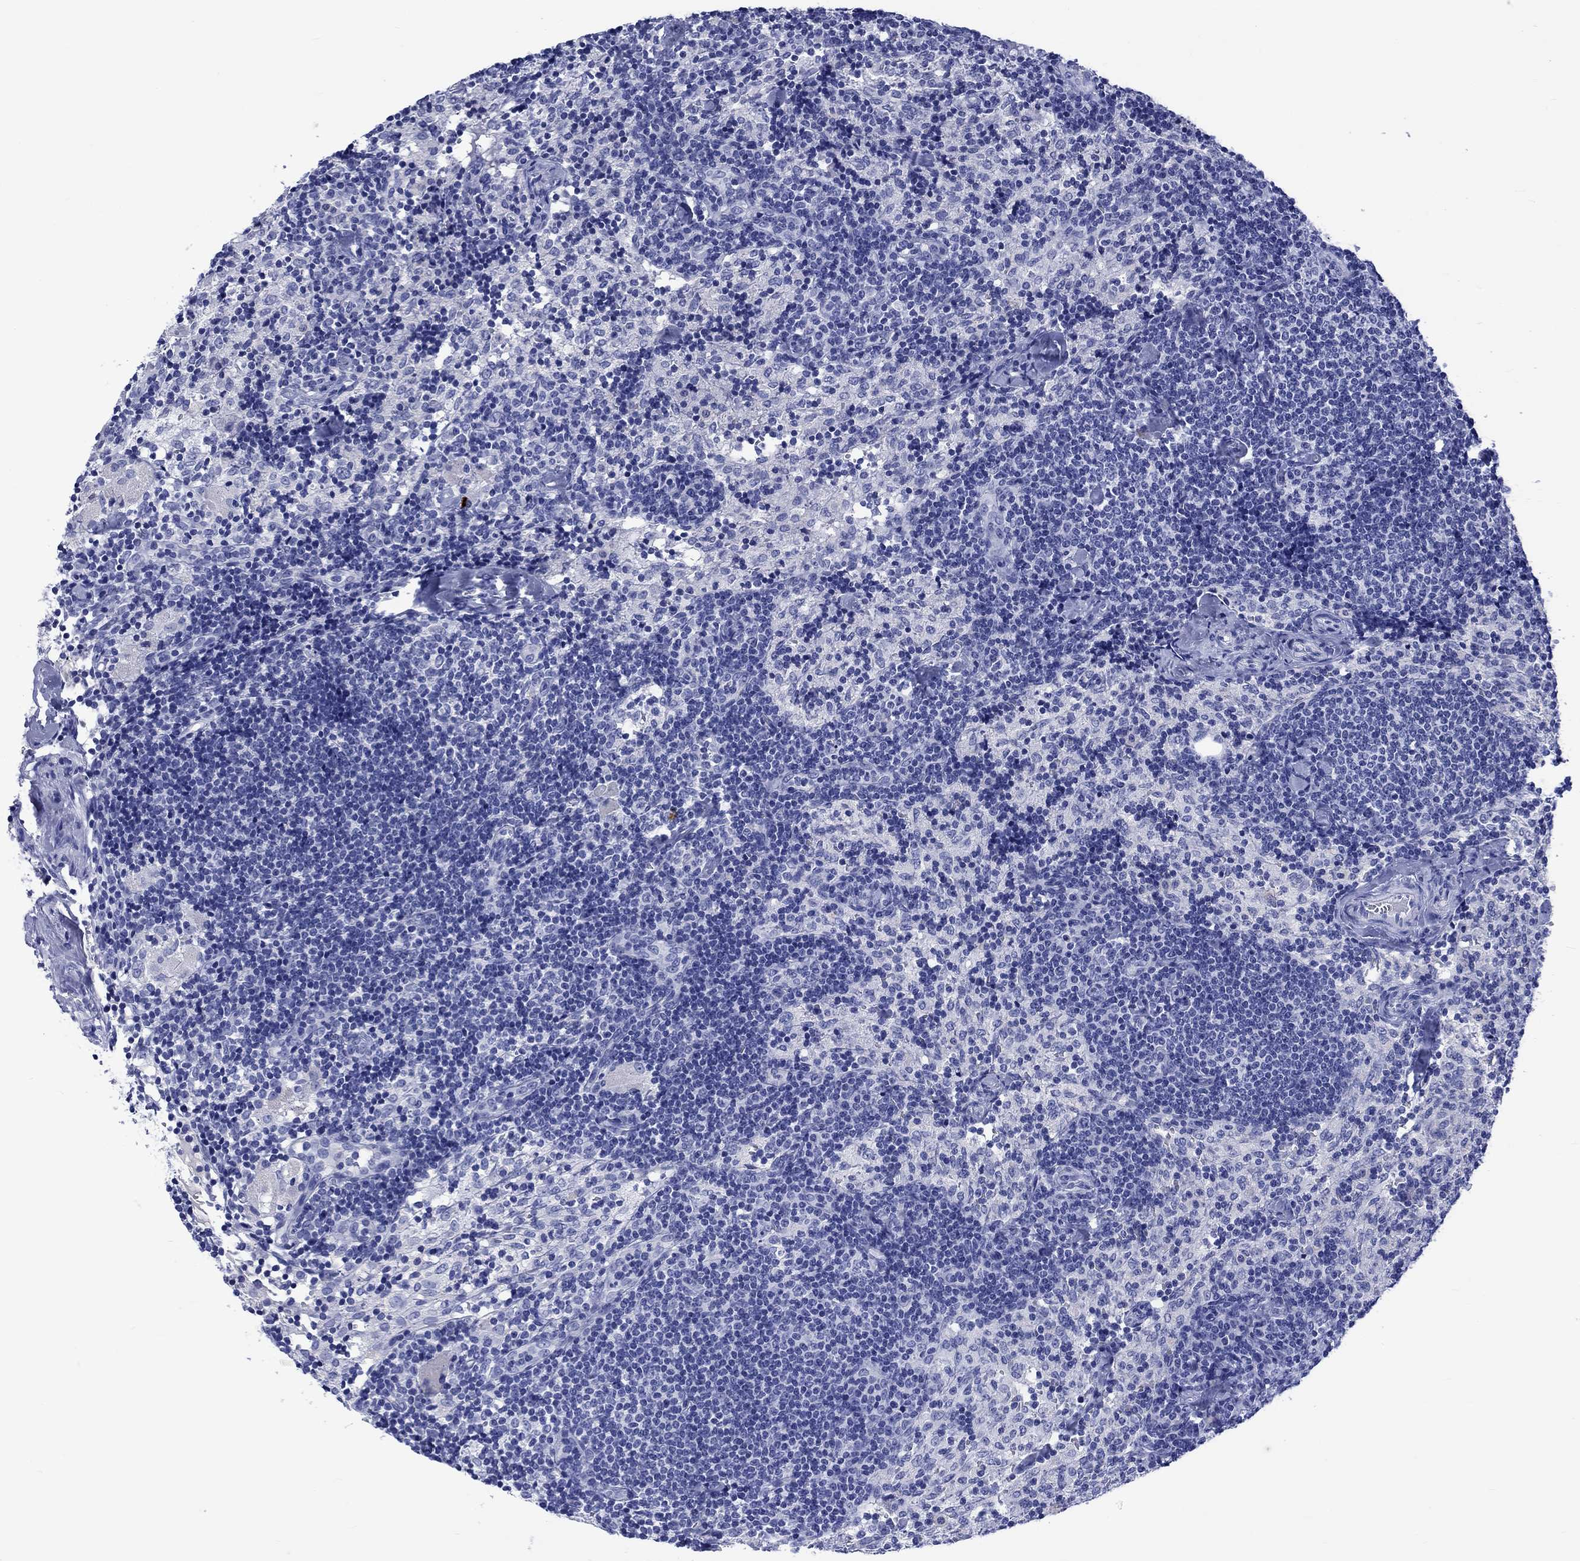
{"staining": {"intensity": "negative", "quantity": "none", "location": "none"}, "tissue": "lymph node", "cell_type": "Germinal center cells", "image_type": "normal", "snomed": [{"axis": "morphology", "description": "Normal tissue, NOS"}, {"axis": "topography", "description": "Lymph node"}], "caption": "A high-resolution micrograph shows immunohistochemistry (IHC) staining of unremarkable lymph node, which exhibits no significant expression in germinal center cells.", "gene": "CACNG3", "patient": {"sex": "female", "age": 52}}